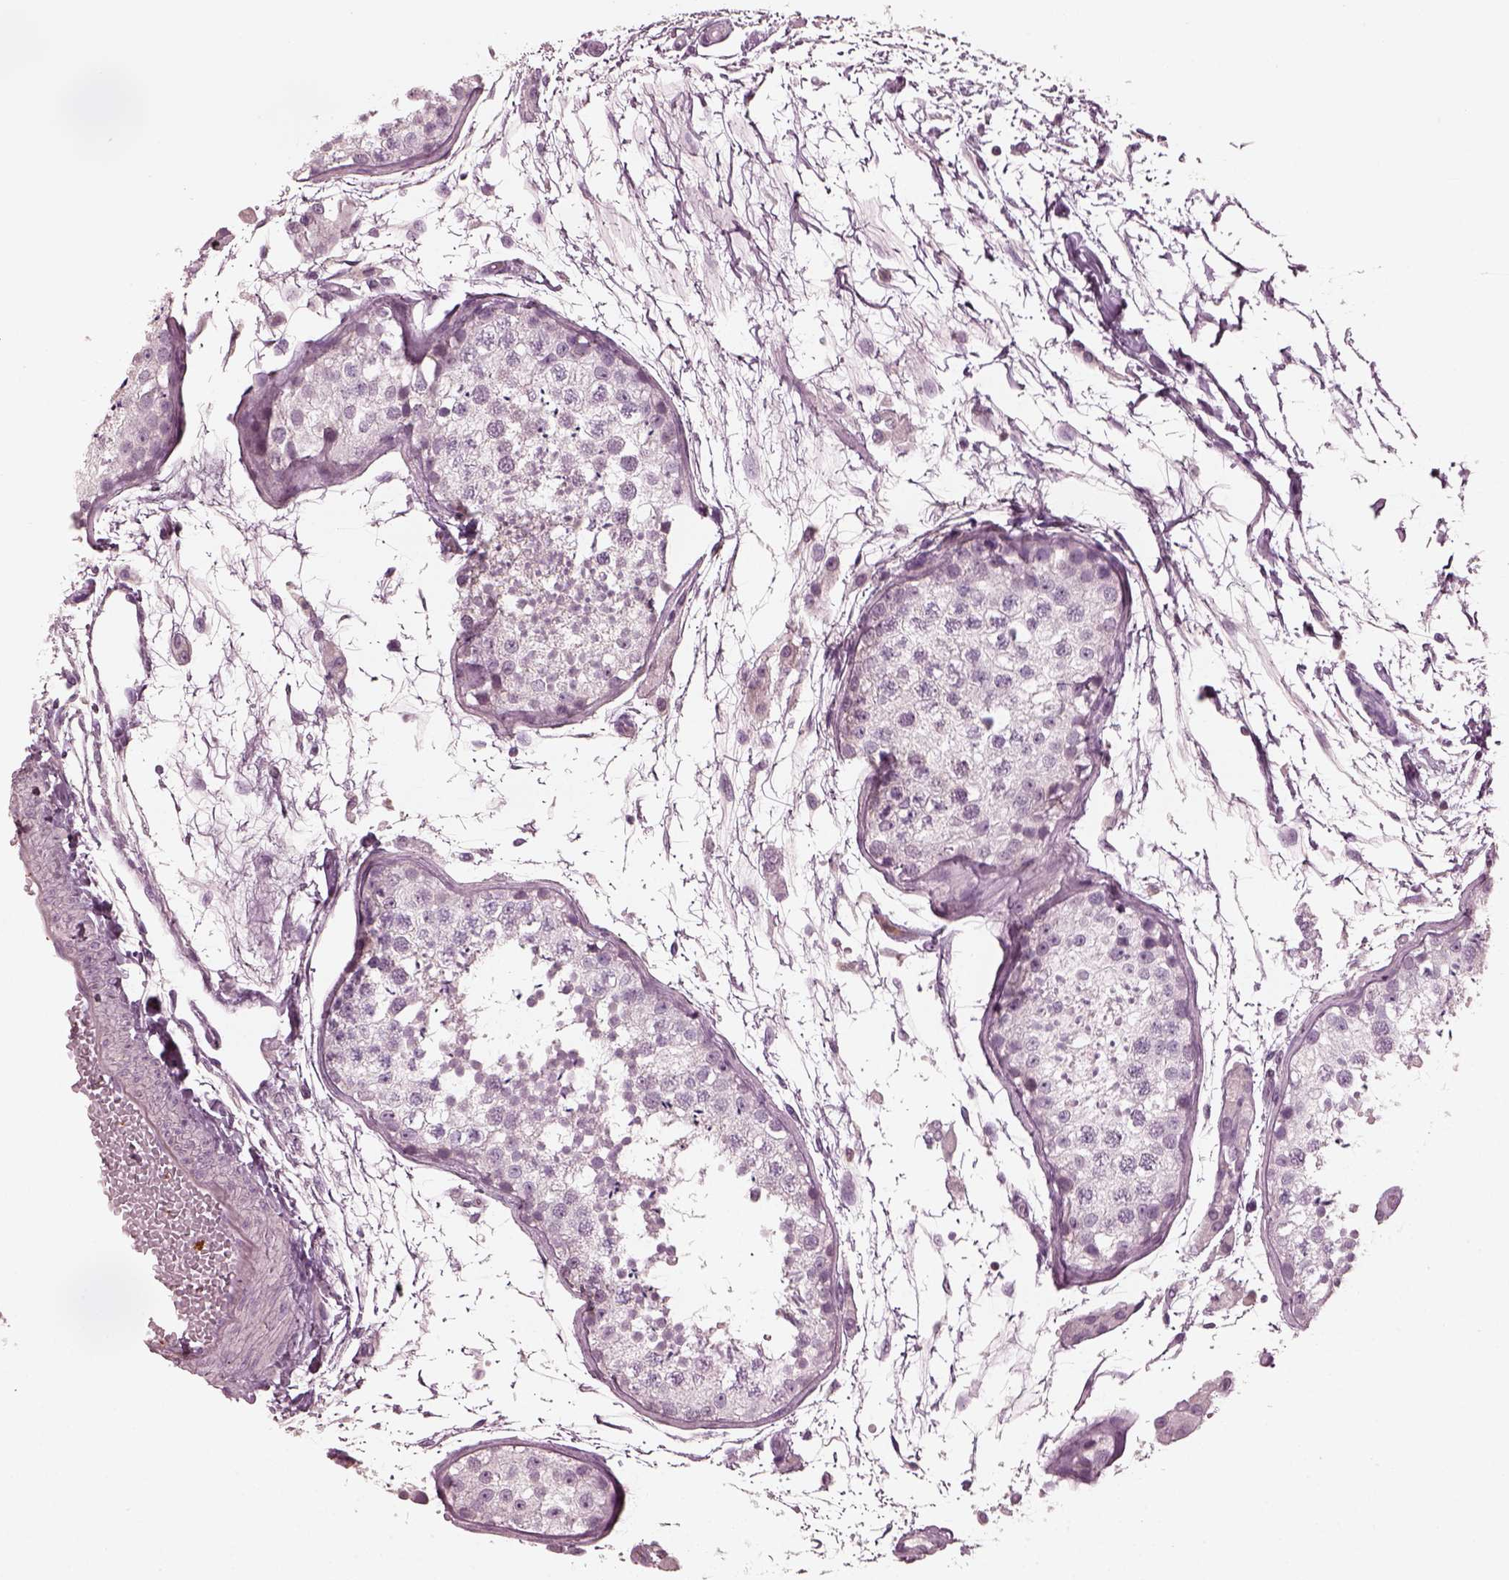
{"staining": {"intensity": "negative", "quantity": "none", "location": "none"}, "tissue": "testis", "cell_type": "Cells in seminiferous ducts", "image_type": "normal", "snomed": [{"axis": "morphology", "description": "Normal tissue, NOS"}, {"axis": "topography", "description": "Testis"}], "caption": "Protein analysis of unremarkable testis exhibits no significant positivity in cells in seminiferous ducts.", "gene": "PSTPIP2", "patient": {"sex": "male", "age": 29}}